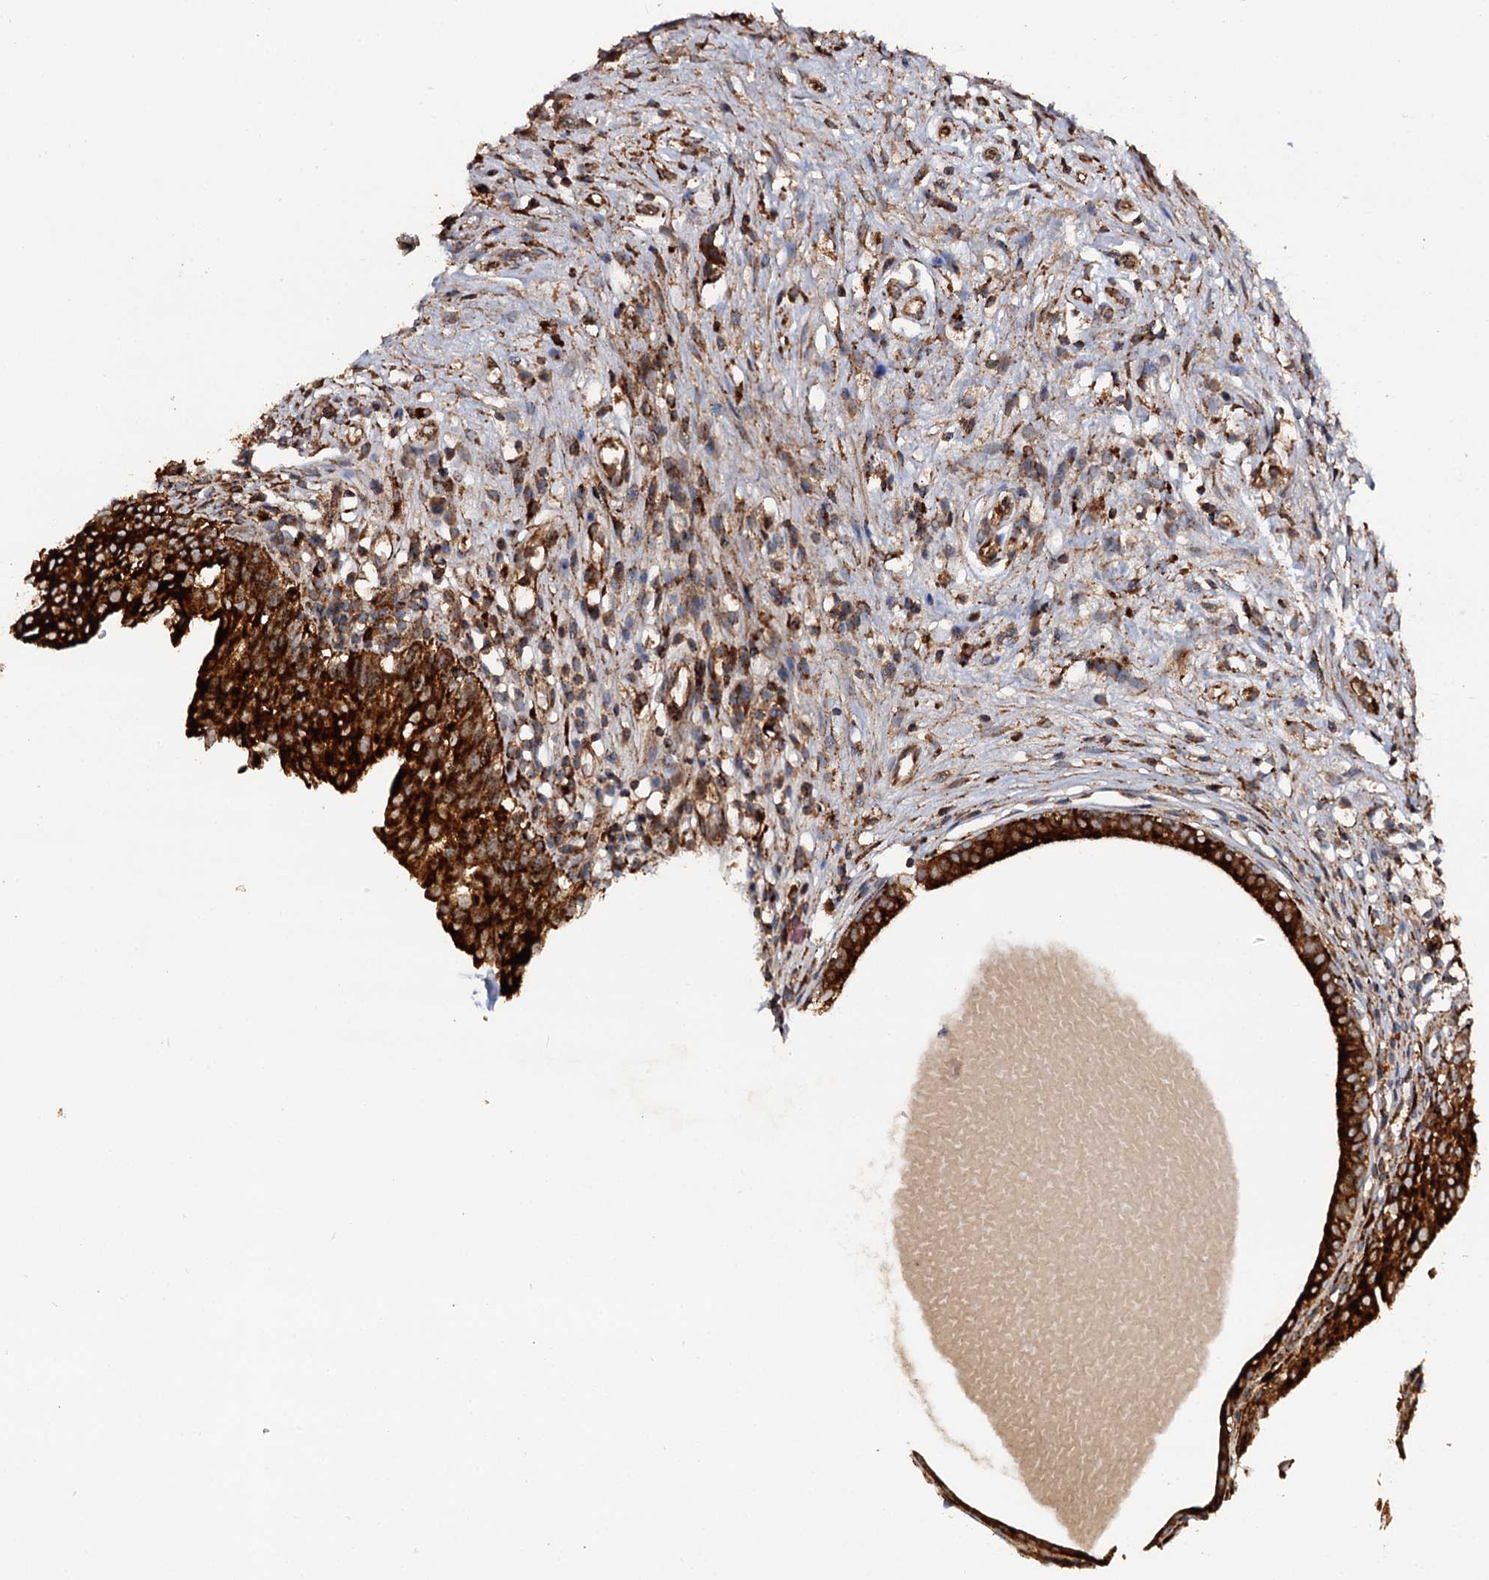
{"staining": {"intensity": "strong", "quantity": ">75%", "location": "cytoplasmic/membranous"}, "tissue": "urinary bladder", "cell_type": "Urothelial cells", "image_type": "normal", "snomed": [{"axis": "morphology", "description": "Normal tissue, NOS"}, {"axis": "morphology", "description": "Inflammation, NOS"}, {"axis": "topography", "description": "Urinary bladder"}], "caption": "A brown stain shows strong cytoplasmic/membranous expression of a protein in urothelial cells of unremarkable urinary bladder. Using DAB (brown) and hematoxylin (blue) stains, captured at high magnification using brightfield microscopy.", "gene": "WDR73", "patient": {"sex": "male", "age": 63}}